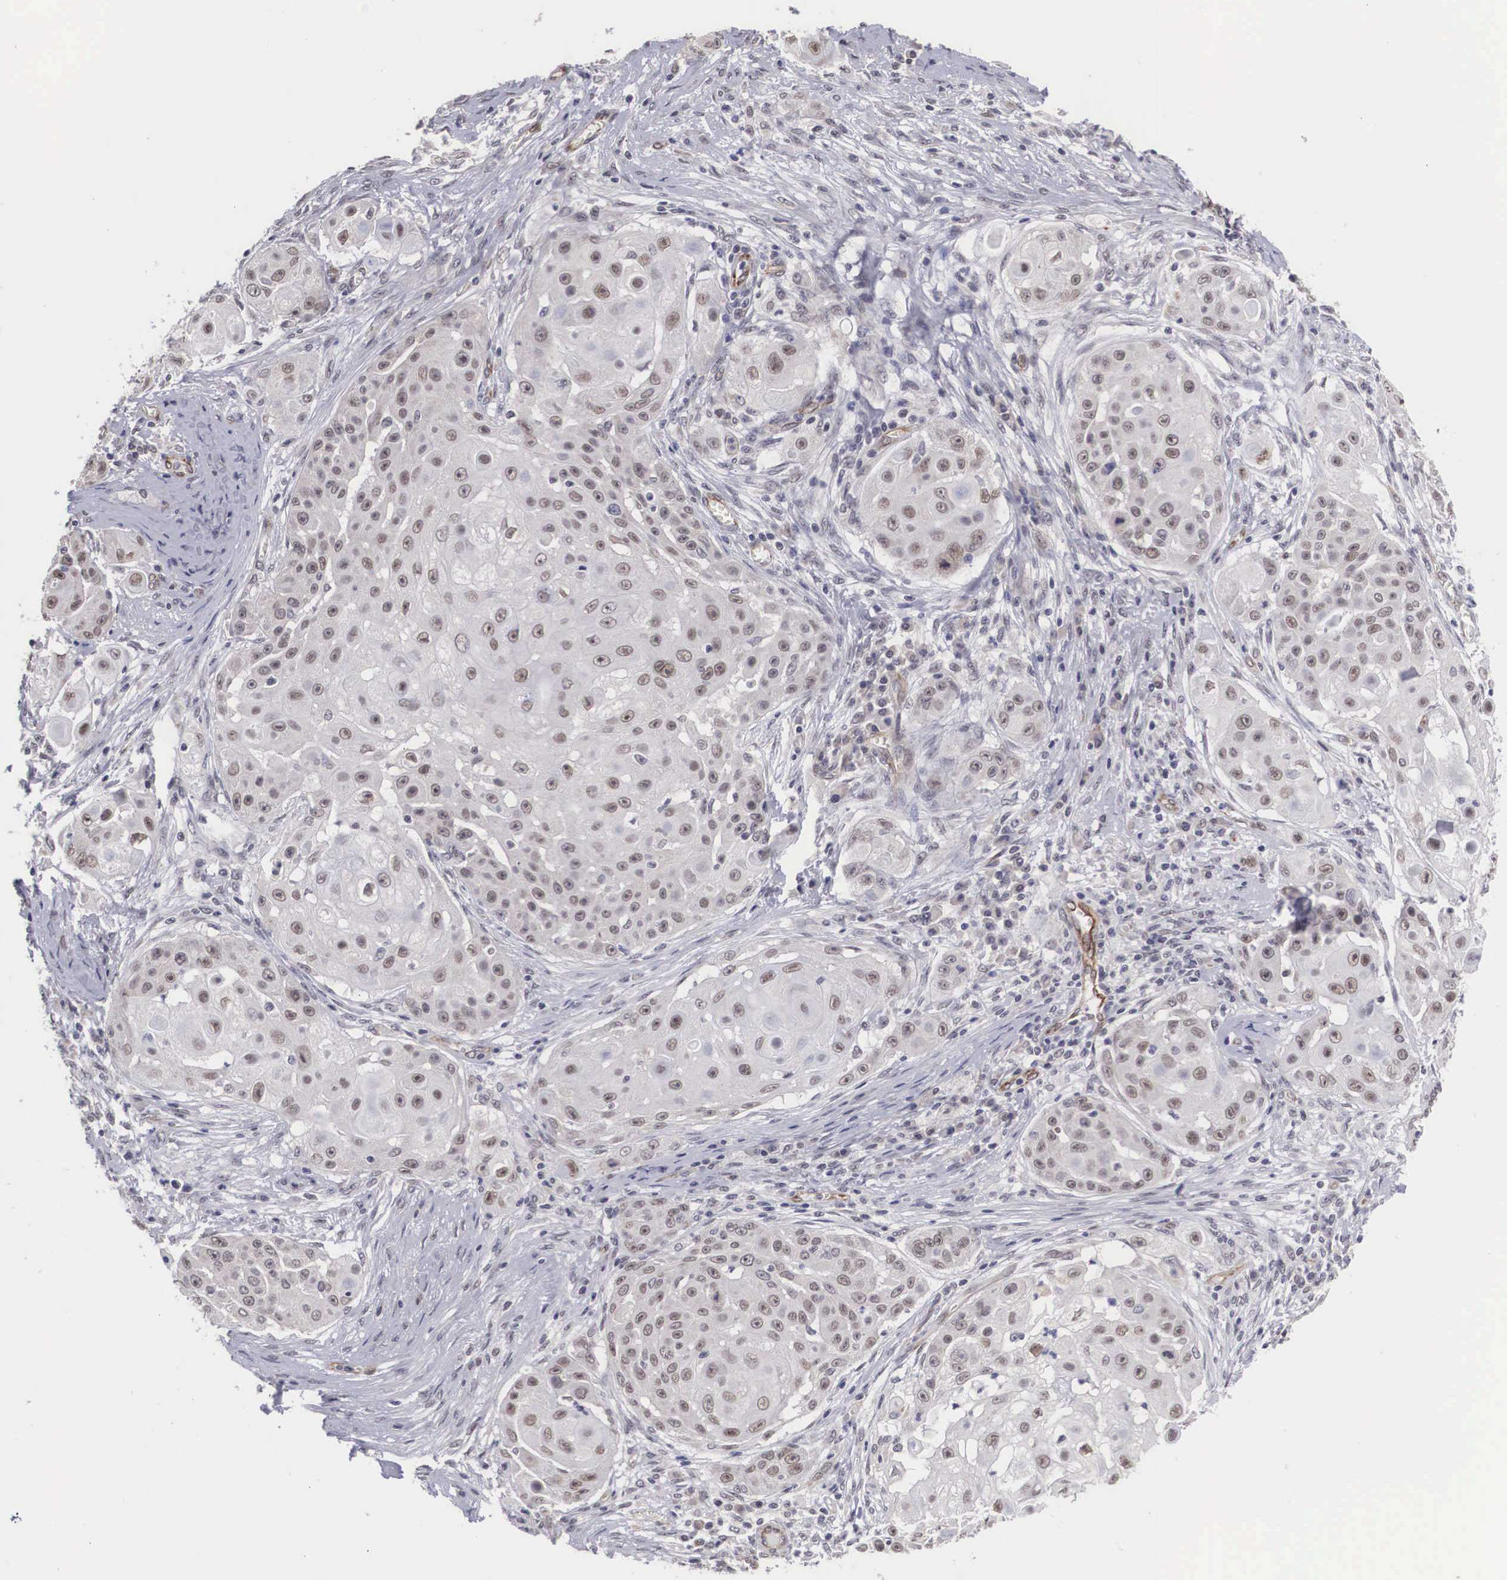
{"staining": {"intensity": "weak", "quantity": "25%-75%", "location": "nuclear"}, "tissue": "skin cancer", "cell_type": "Tumor cells", "image_type": "cancer", "snomed": [{"axis": "morphology", "description": "Squamous cell carcinoma, NOS"}, {"axis": "topography", "description": "Skin"}], "caption": "IHC (DAB) staining of human skin cancer (squamous cell carcinoma) reveals weak nuclear protein expression in about 25%-75% of tumor cells.", "gene": "MORC2", "patient": {"sex": "female", "age": 57}}